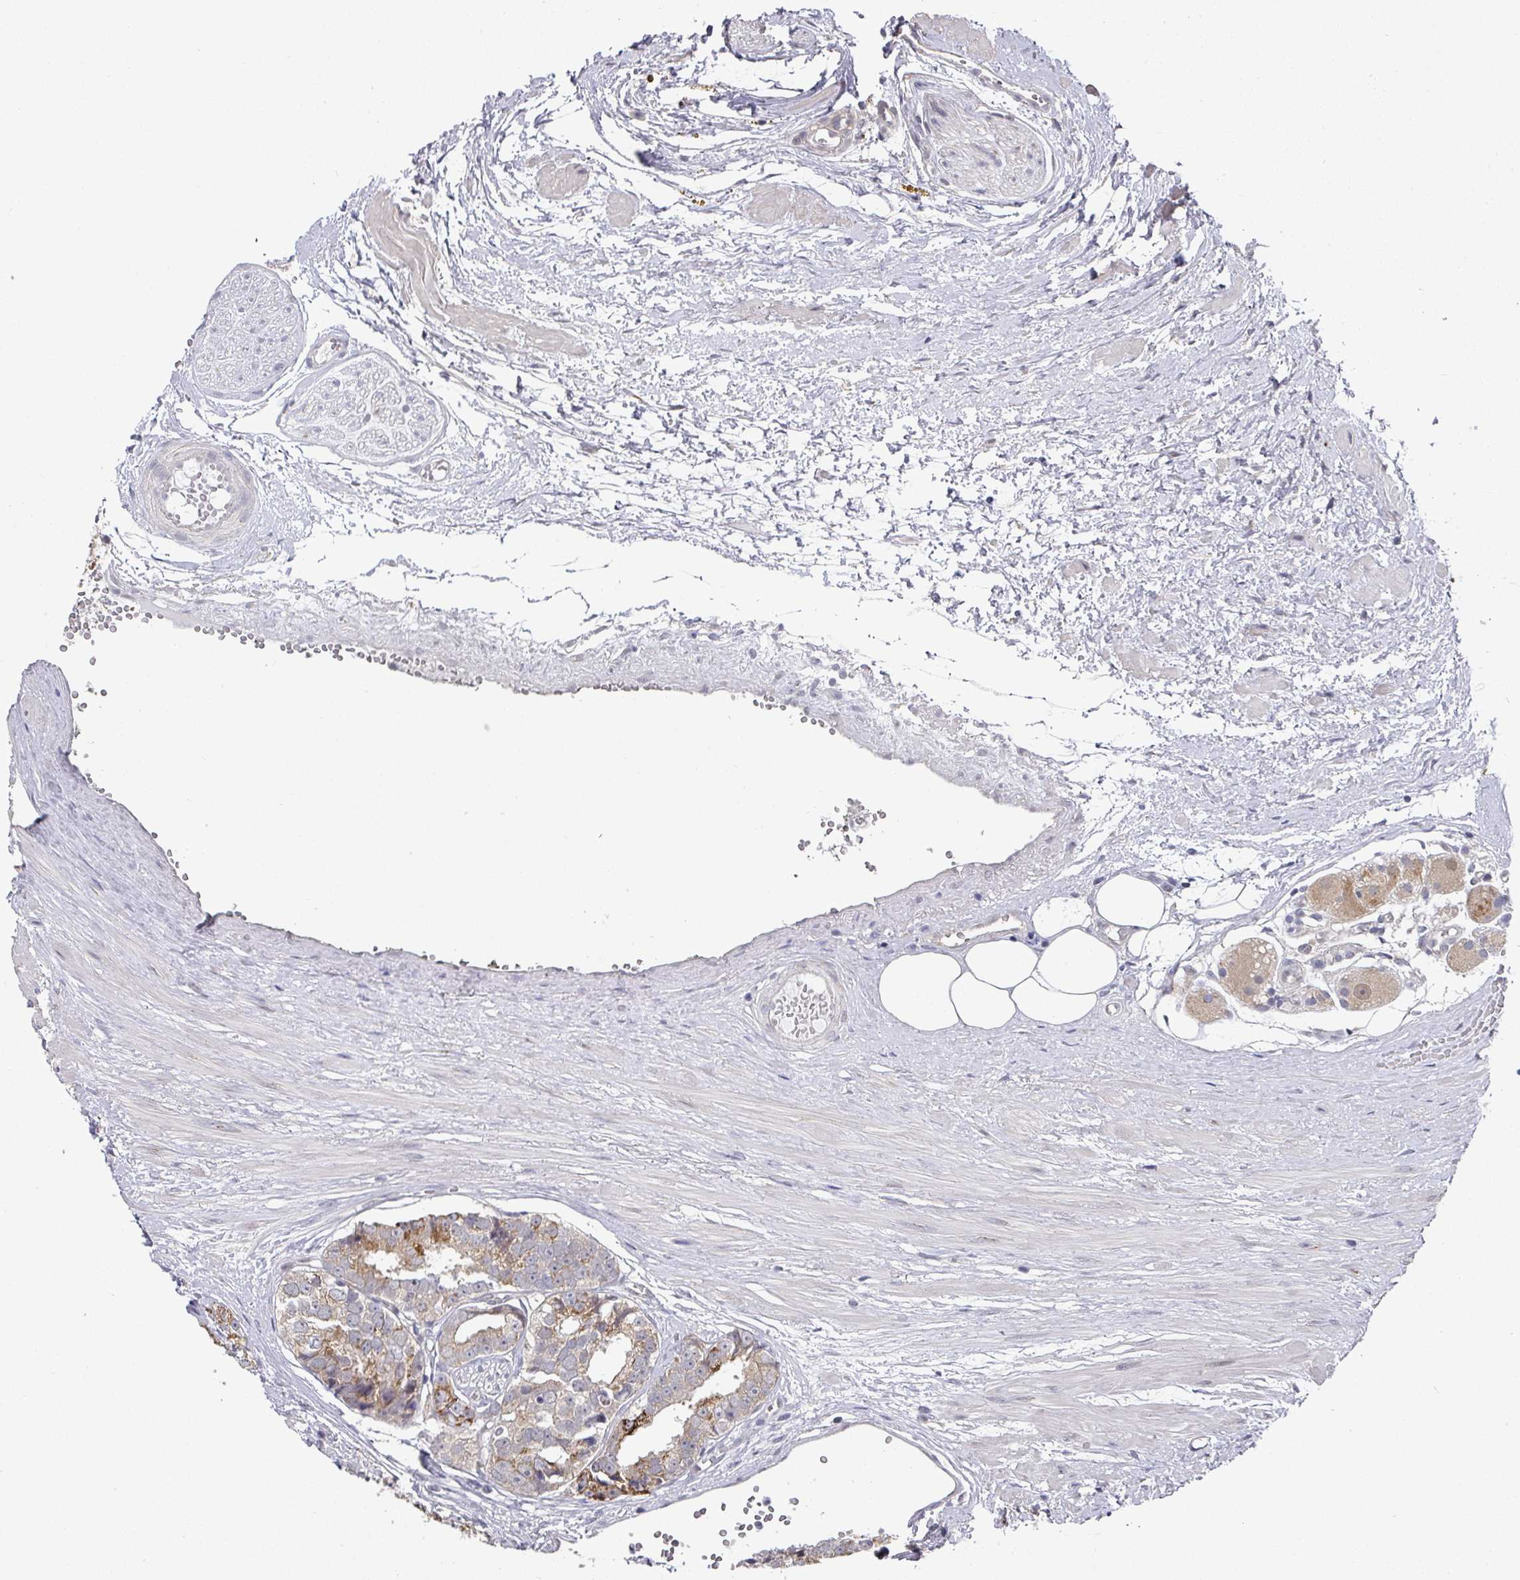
{"staining": {"intensity": "strong", "quantity": "25%-75%", "location": "cytoplasmic/membranous"}, "tissue": "prostate cancer", "cell_type": "Tumor cells", "image_type": "cancer", "snomed": [{"axis": "morphology", "description": "Adenocarcinoma, High grade"}, {"axis": "topography", "description": "Prostate"}], "caption": "IHC staining of prostate cancer, which exhibits high levels of strong cytoplasmic/membranous expression in approximately 25%-75% of tumor cells indicating strong cytoplasmic/membranous protein staining. The staining was performed using DAB (3,3'-diaminobenzidine) (brown) for protein detection and nuclei were counterstained in hematoxylin (blue).", "gene": "C18orf25", "patient": {"sex": "male", "age": 71}}